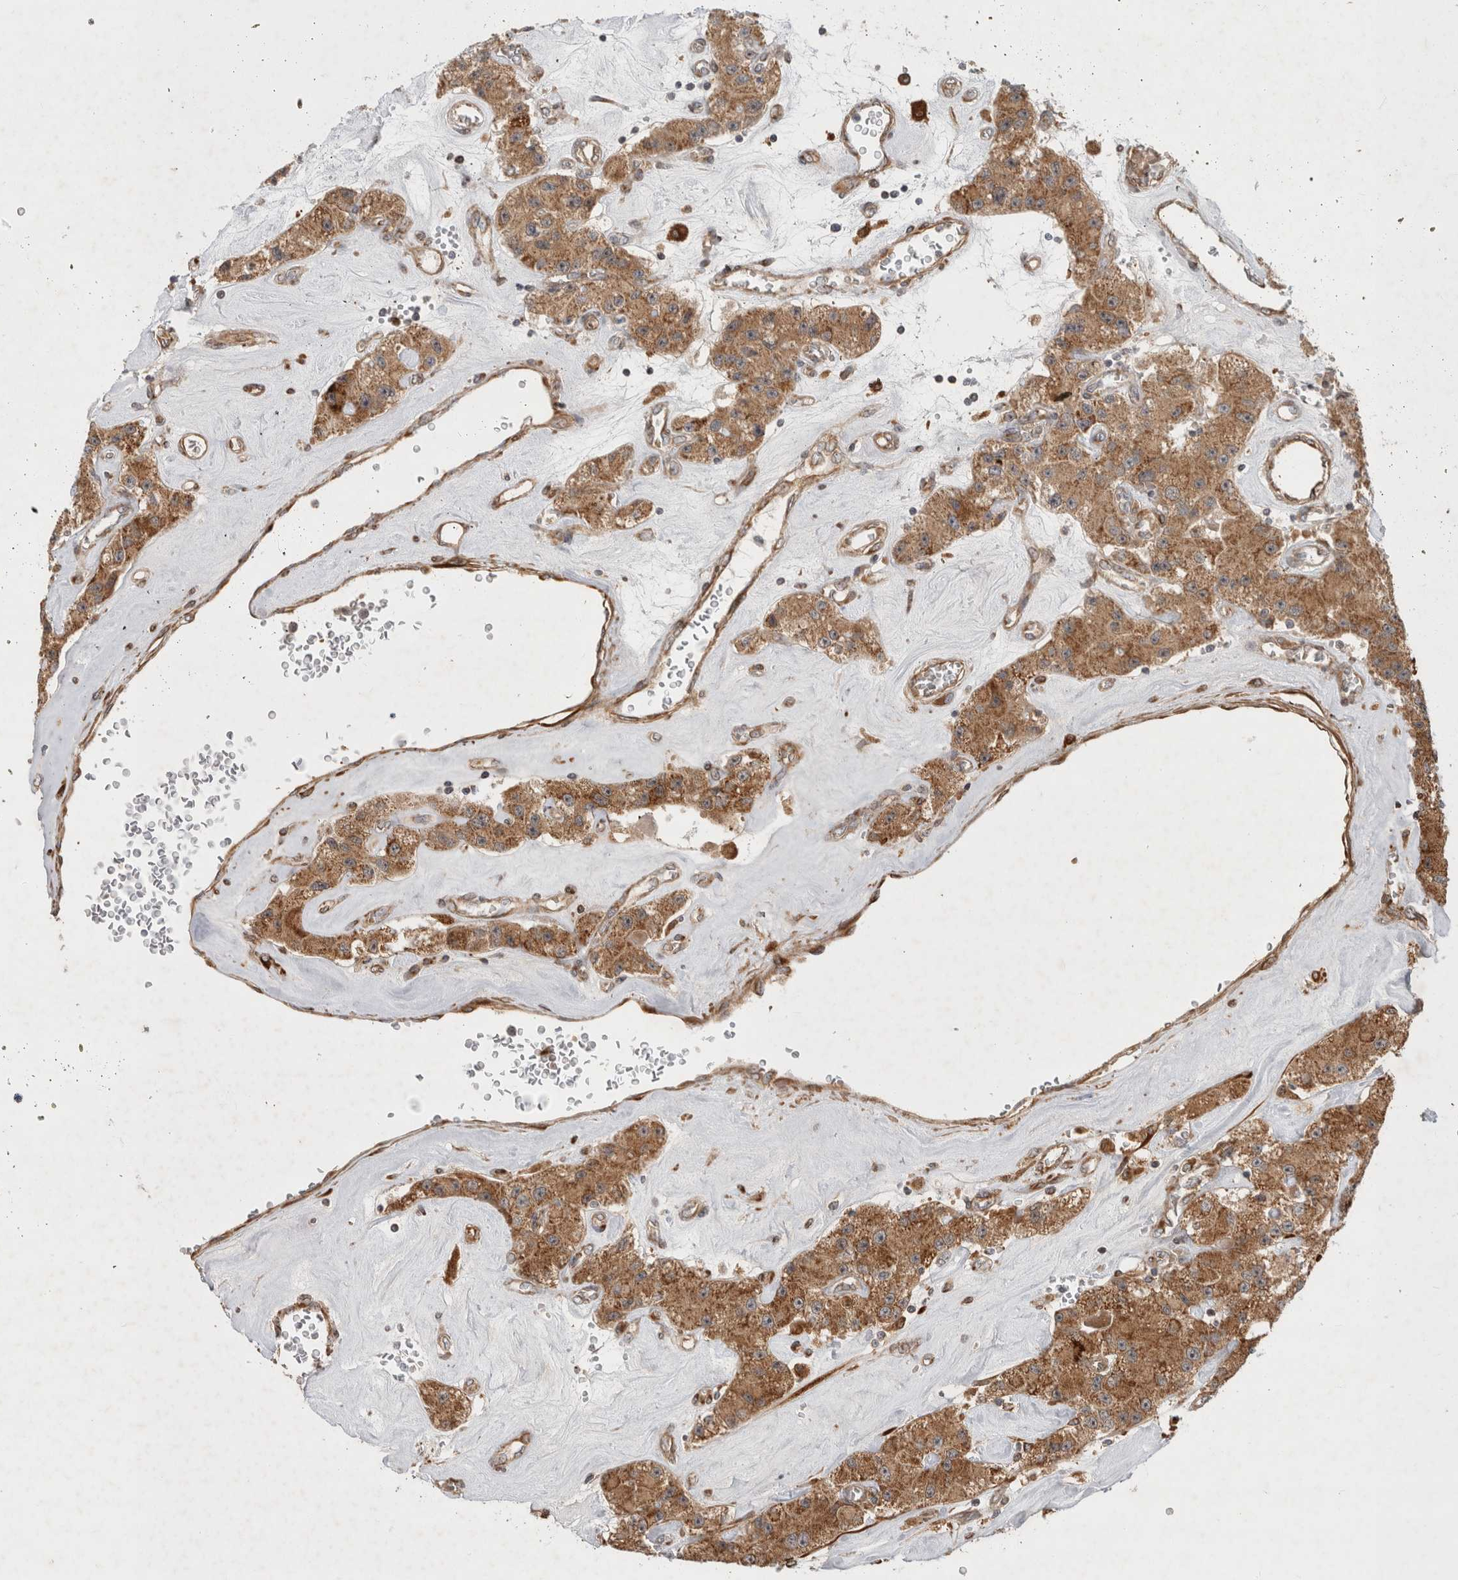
{"staining": {"intensity": "moderate", "quantity": ">75%", "location": "cytoplasmic/membranous"}, "tissue": "carcinoid", "cell_type": "Tumor cells", "image_type": "cancer", "snomed": [{"axis": "morphology", "description": "Carcinoid, malignant, NOS"}, {"axis": "topography", "description": "Pancreas"}], "caption": "IHC staining of carcinoid, which exhibits medium levels of moderate cytoplasmic/membranous expression in approximately >75% of tumor cells indicating moderate cytoplasmic/membranous protein expression. The staining was performed using DAB (3,3'-diaminobenzidine) (brown) for protein detection and nuclei were counterstained in hematoxylin (blue).", "gene": "TUBD1", "patient": {"sex": "male", "age": 41}}